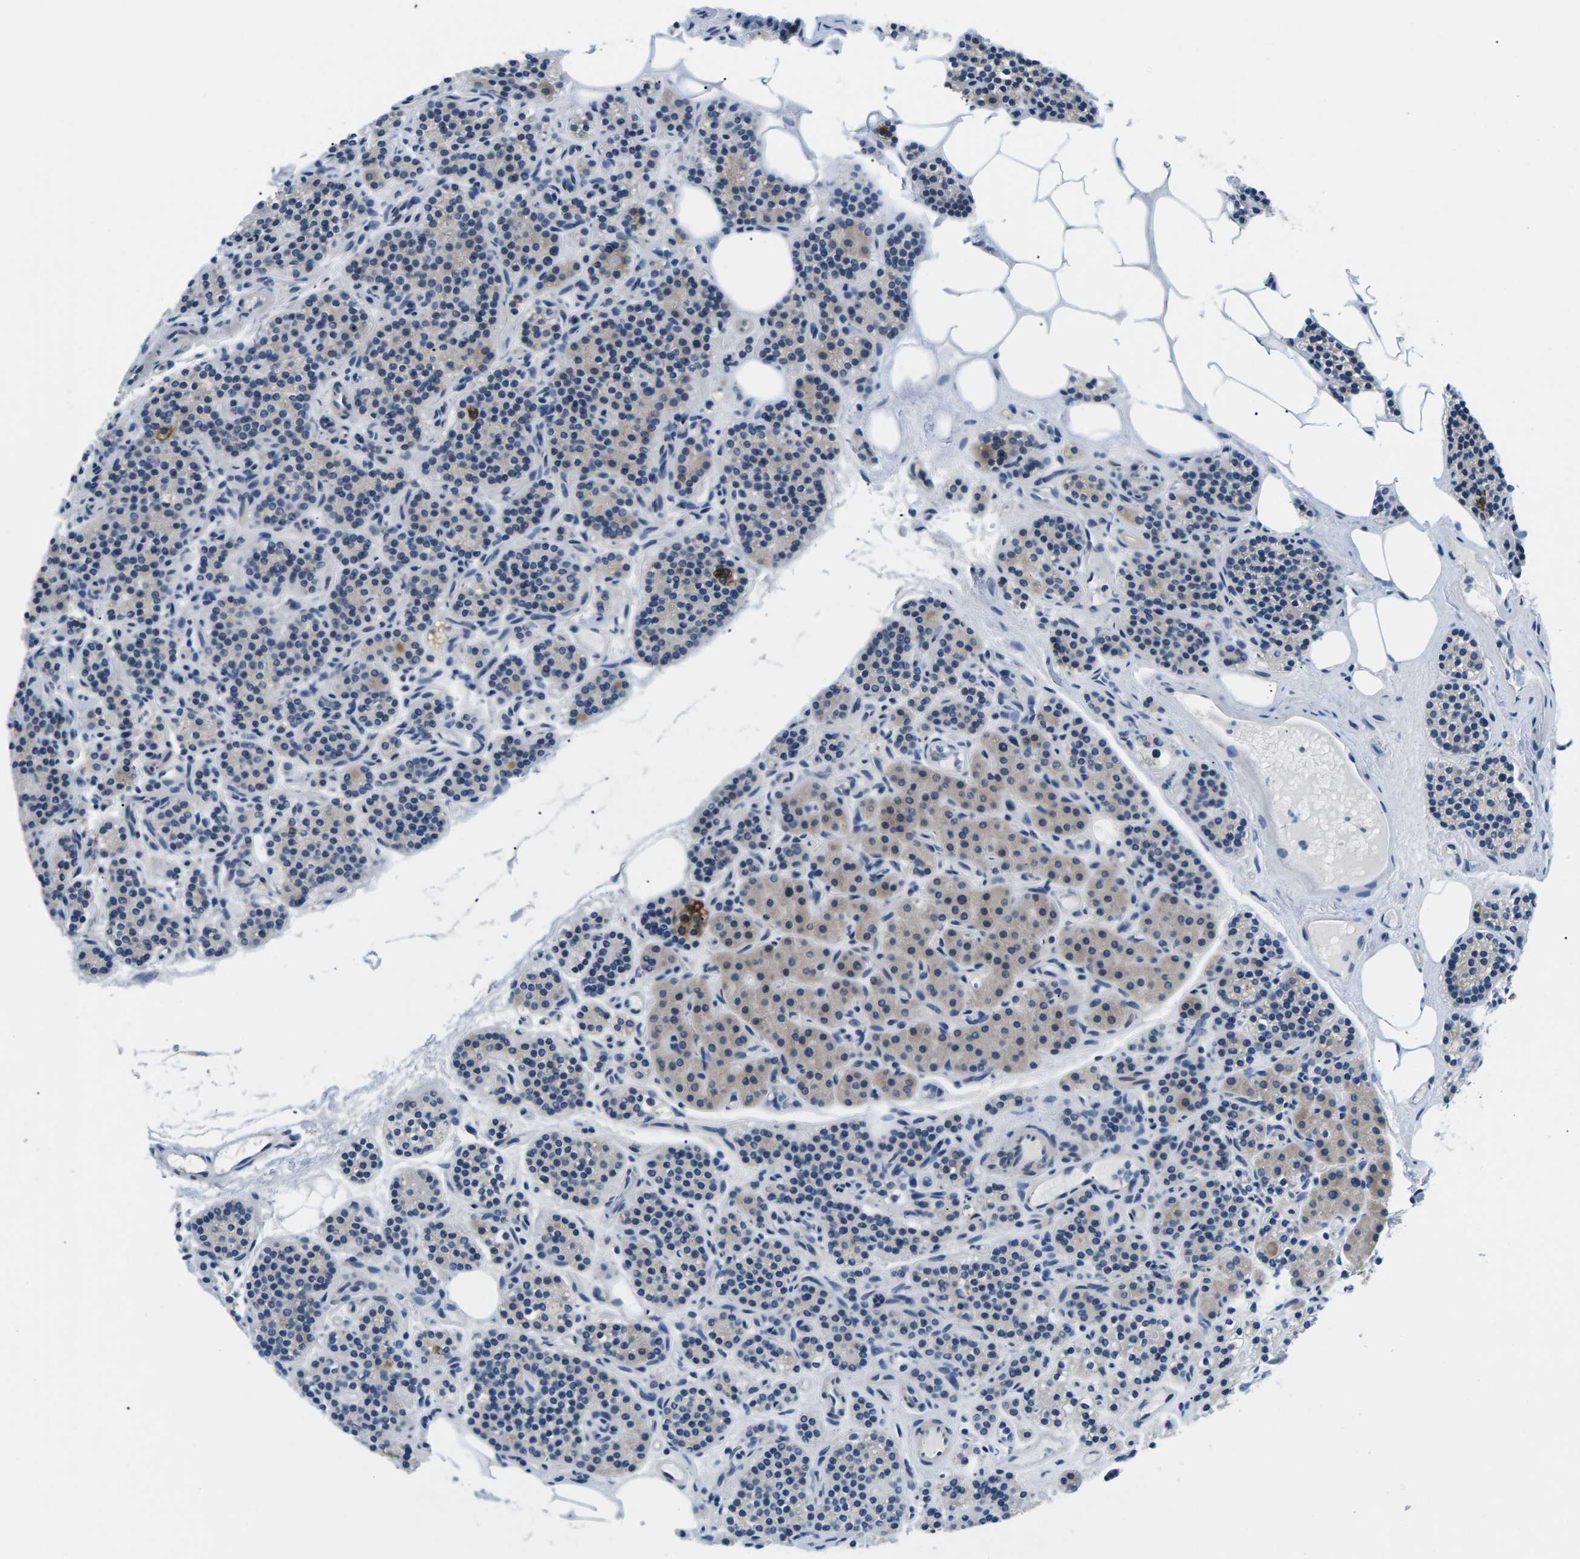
{"staining": {"intensity": "moderate", "quantity": "25%-75%", "location": "cytoplasmic/membranous"}, "tissue": "parathyroid gland", "cell_type": "Glandular cells", "image_type": "normal", "snomed": [{"axis": "morphology", "description": "Normal tissue, NOS"}, {"axis": "morphology", "description": "Adenoma, NOS"}, {"axis": "topography", "description": "Parathyroid gland"}], "caption": "DAB (3,3'-diaminobenzidine) immunohistochemical staining of normal parathyroid gland shows moderate cytoplasmic/membranous protein positivity in approximately 25%-75% of glandular cells. The staining was performed using DAB to visualize the protein expression in brown, while the nuclei were stained in blue with hematoxylin (Magnification: 20x).", "gene": "TSPAN2", "patient": {"sex": "female", "age": 74}}